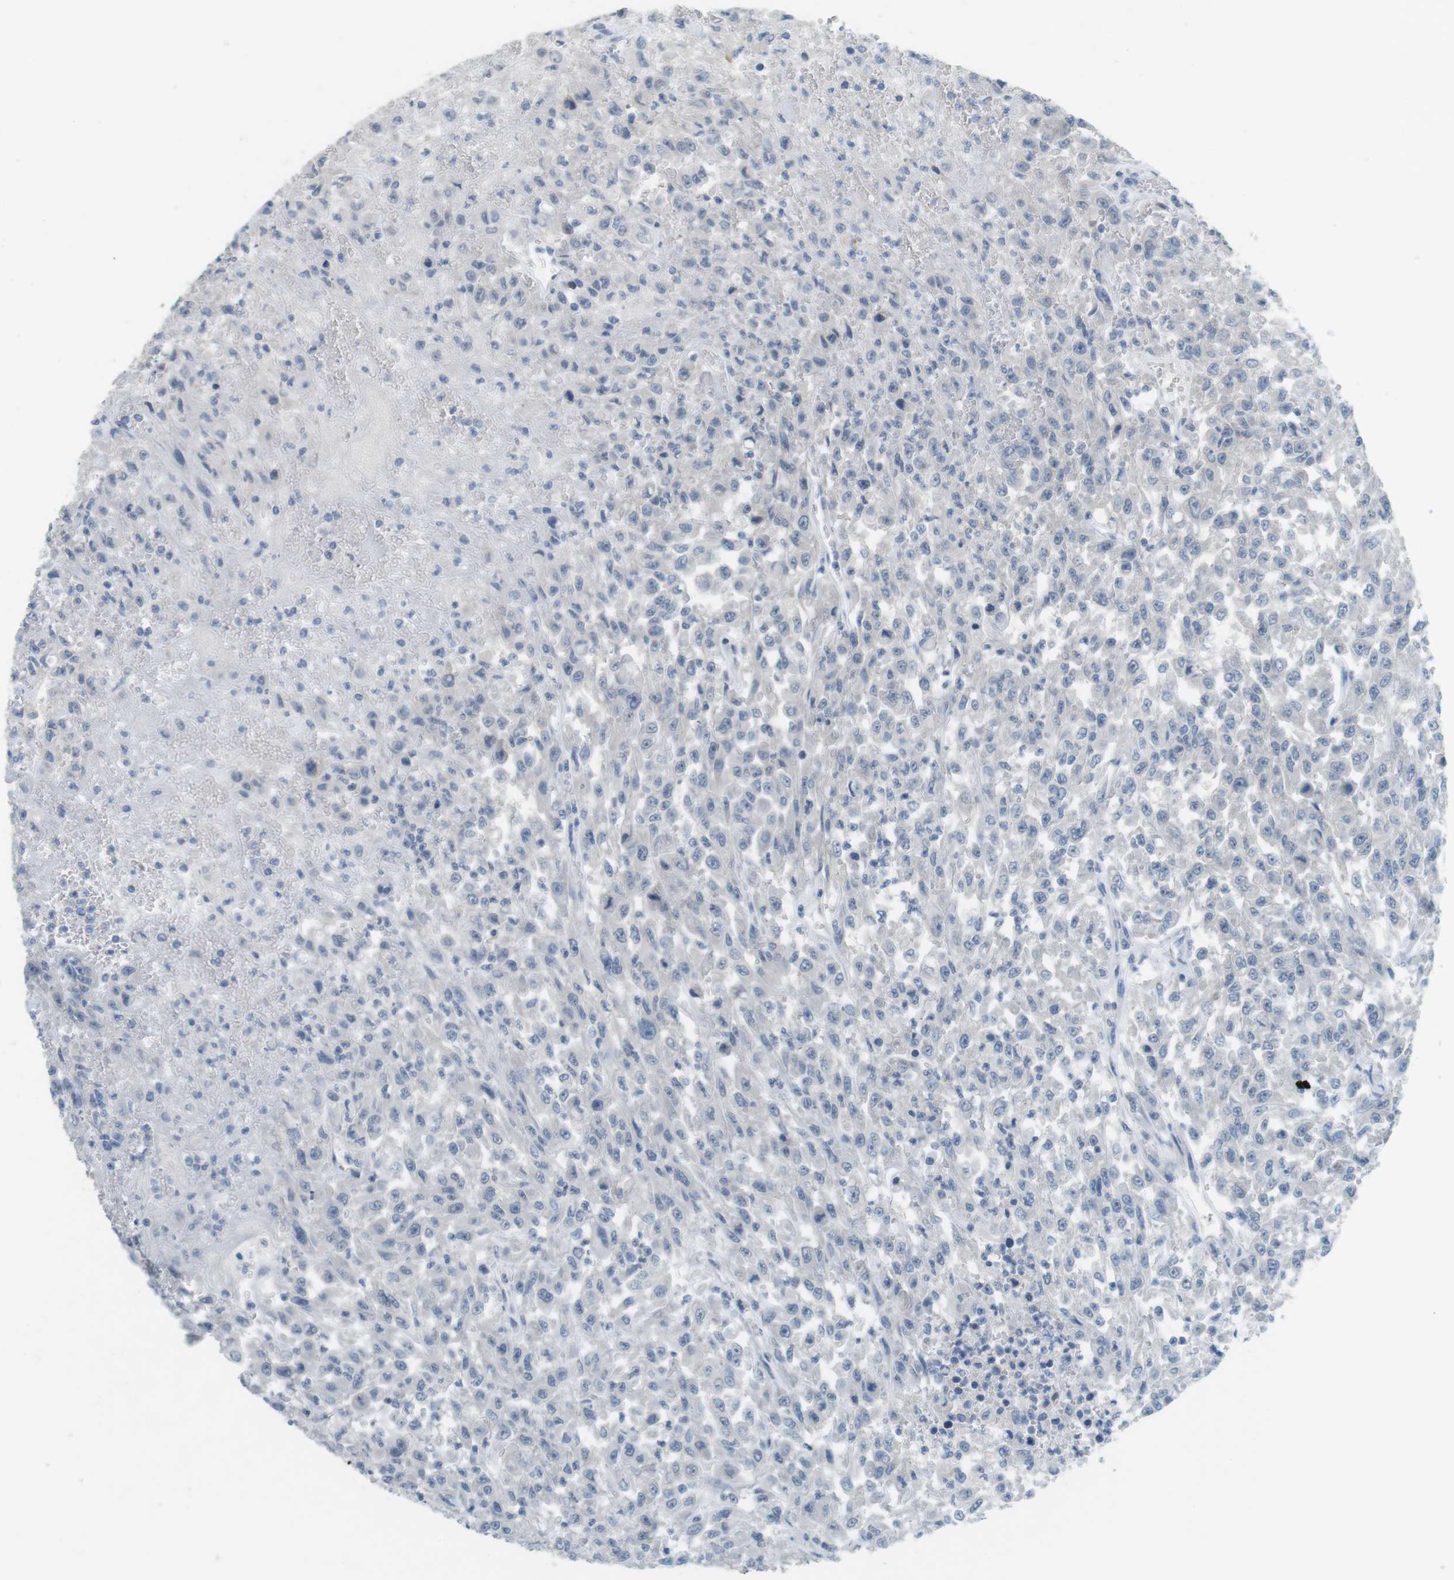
{"staining": {"intensity": "negative", "quantity": "none", "location": "none"}, "tissue": "urothelial cancer", "cell_type": "Tumor cells", "image_type": "cancer", "snomed": [{"axis": "morphology", "description": "Urothelial carcinoma, High grade"}, {"axis": "topography", "description": "Urinary bladder"}], "caption": "High power microscopy photomicrograph of an immunohistochemistry photomicrograph of urothelial cancer, revealing no significant positivity in tumor cells.", "gene": "MUC5B", "patient": {"sex": "male", "age": 46}}